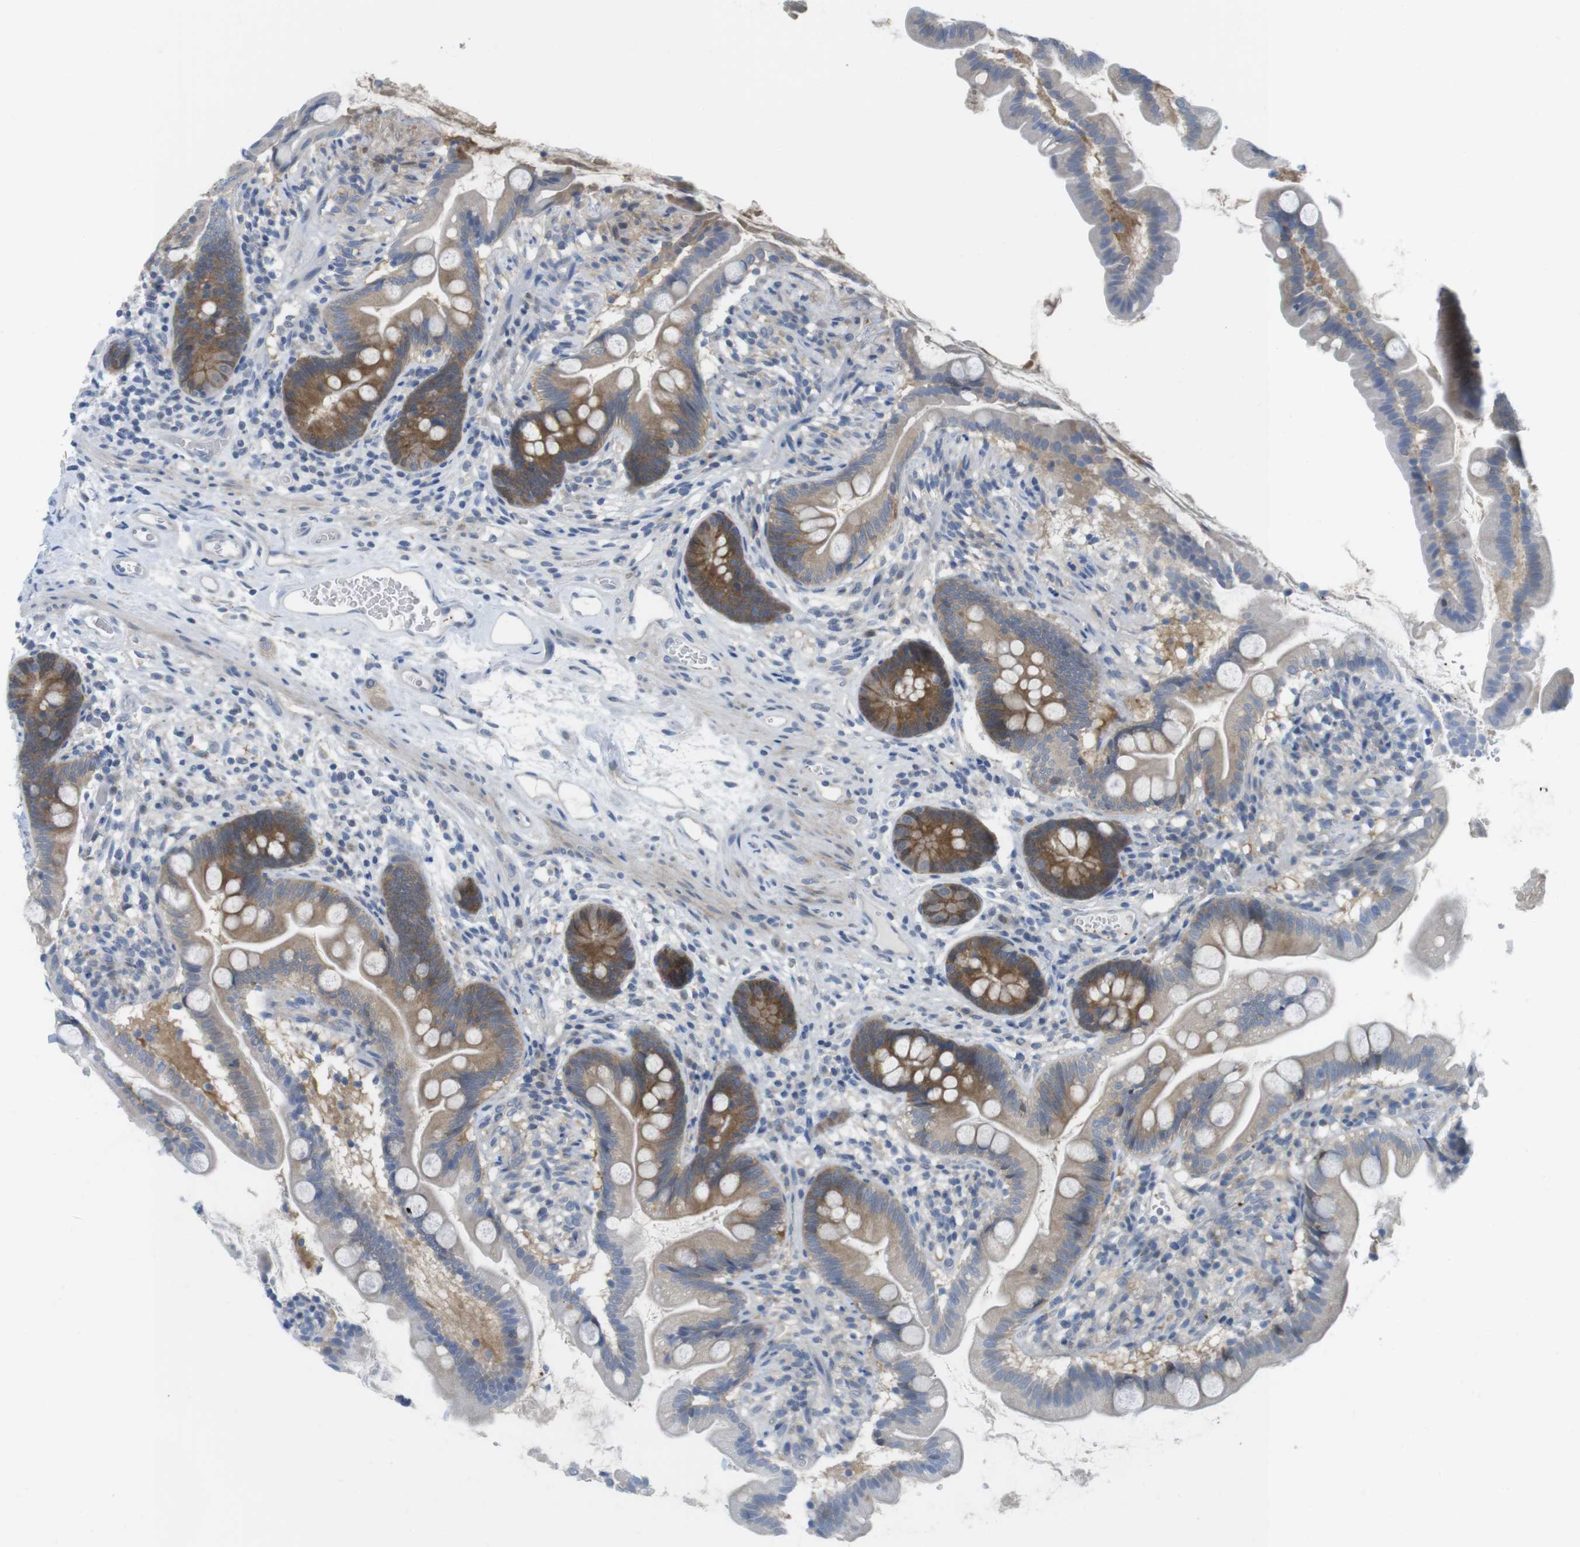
{"staining": {"intensity": "moderate", "quantity": ">75%", "location": "cytoplasmic/membranous"}, "tissue": "small intestine", "cell_type": "Glandular cells", "image_type": "normal", "snomed": [{"axis": "morphology", "description": "Normal tissue, NOS"}, {"axis": "topography", "description": "Small intestine"}], "caption": "IHC staining of unremarkable small intestine, which shows medium levels of moderate cytoplasmic/membranous staining in about >75% of glandular cells indicating moderate cytoplasmic/membranous protein positivity. The staining was performed using DAB (3,3'-diaminobenzidine) (brown) for protein detection and nuclei were counterstained in hematoxylin (blue).", "gene": "CASP2", "patient": {"sex": "female", "age": 56}}